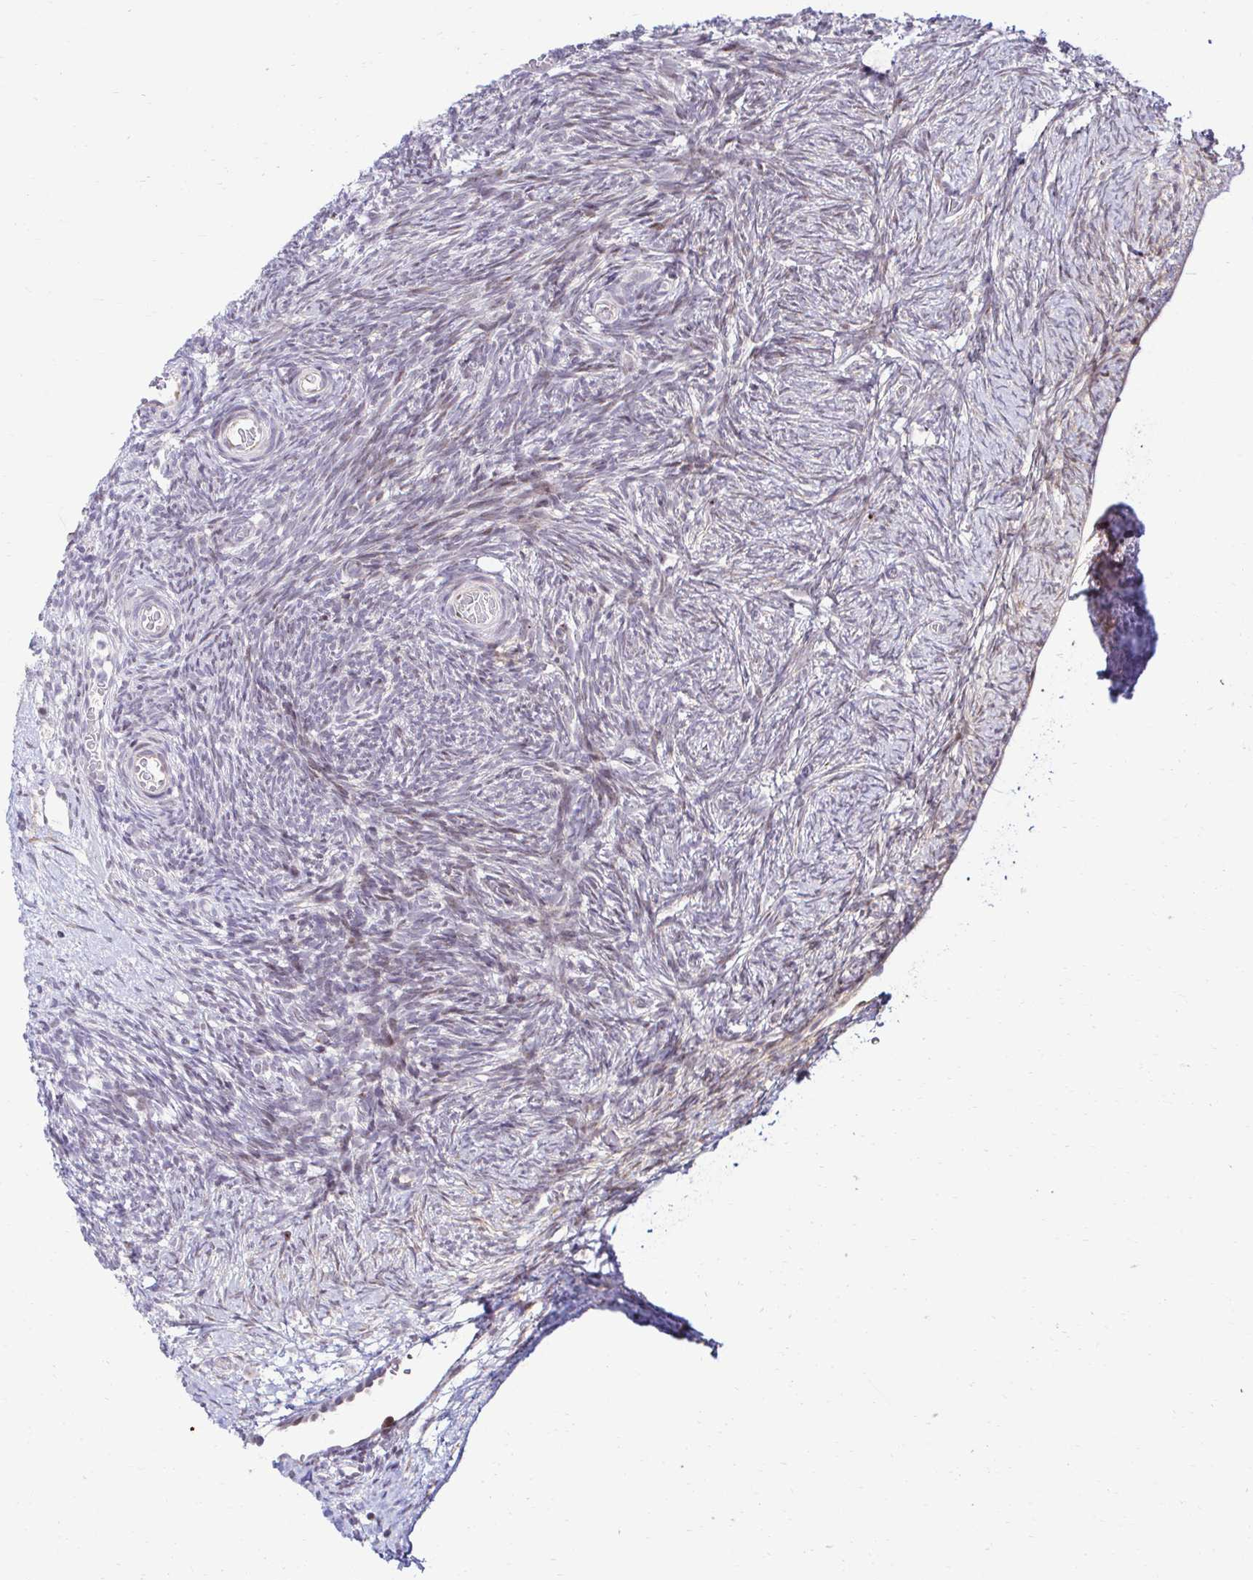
{"staining": {"intensity": "moderate", "quantity": ">75%", "location": "cytoplasmic/membranous"}, "tissue": "ovary", "cell_type": "Follicle cells", "image_type": "normal", "snomed": [{"axis": "morphology", "description": "Normal tissue, NOS"}, {"axis": "topography", "description": "Ovary"}], "caption": "A high-resolution micrograph shows immunohistochemistry (IHC) staining of normal ovary, which shows moderate cytoplasmic/membranous staining in about >75% of follicle cells.", "gene": "HPS1", "patient": {"sex": "female", "age": 39}}